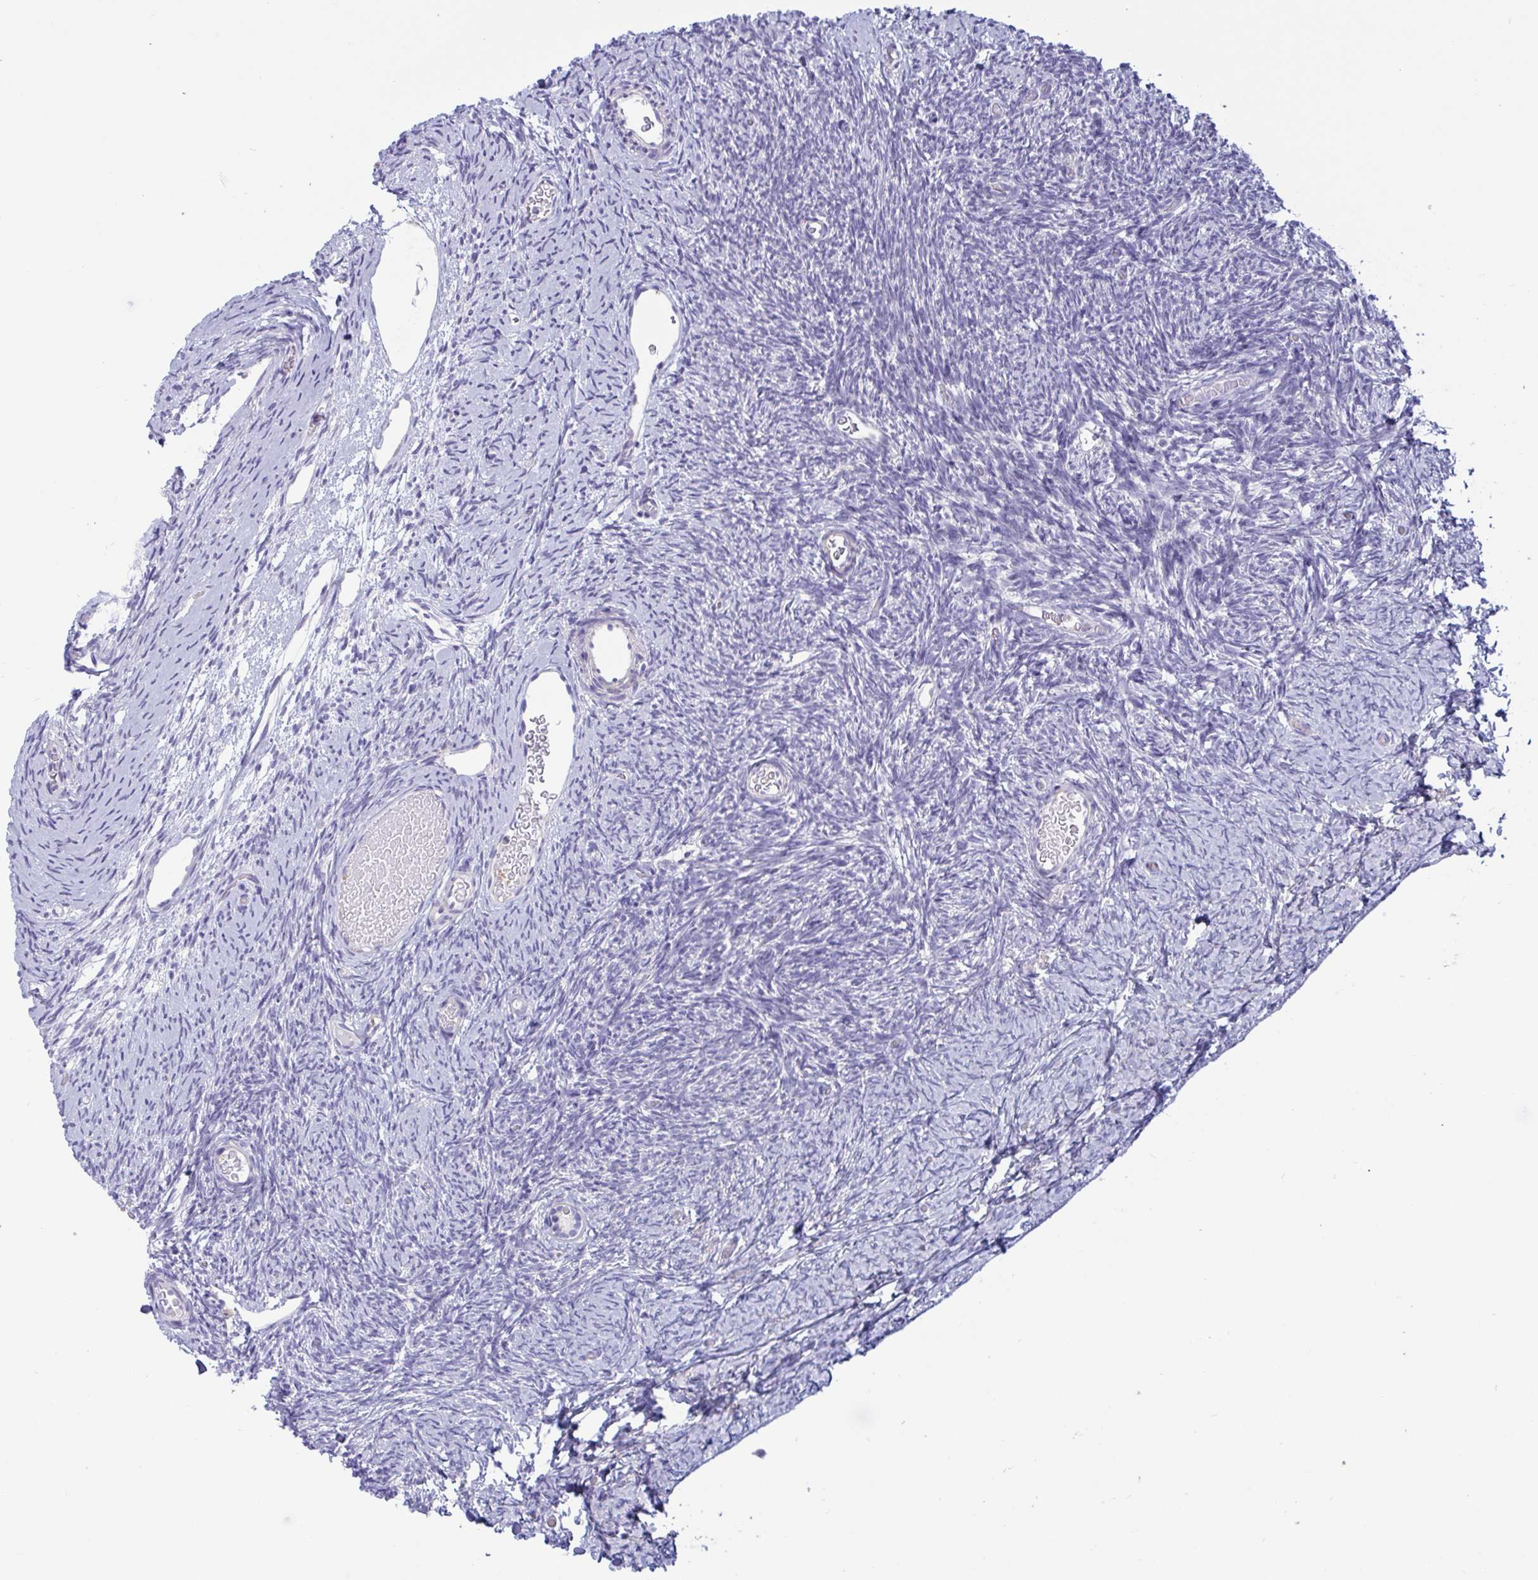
{"staining": {"intensity": "negative", "quantity": "none", "location": "none"}, "tissue": "ovary", "cell_type": "Ovarian stroma cells", "image_type": "normal", "snomed": [{"axis": "morphology", "description": "Normal tissue, NOS"}, {"axis": "topography", "description": "Ovary"}], "caption": "IHC micrograph of unremarkable ovary stained for a protein (brown), which exhibits no expression in ovarian stroma cells. The staining was performed using DAB to visualize the protein expression in brown, while the nuclei were stained in blue with hematoxylin (Magnification: 20x).", "gene": "OXLD1", "patient": {"sex": "female", "age": 39}}